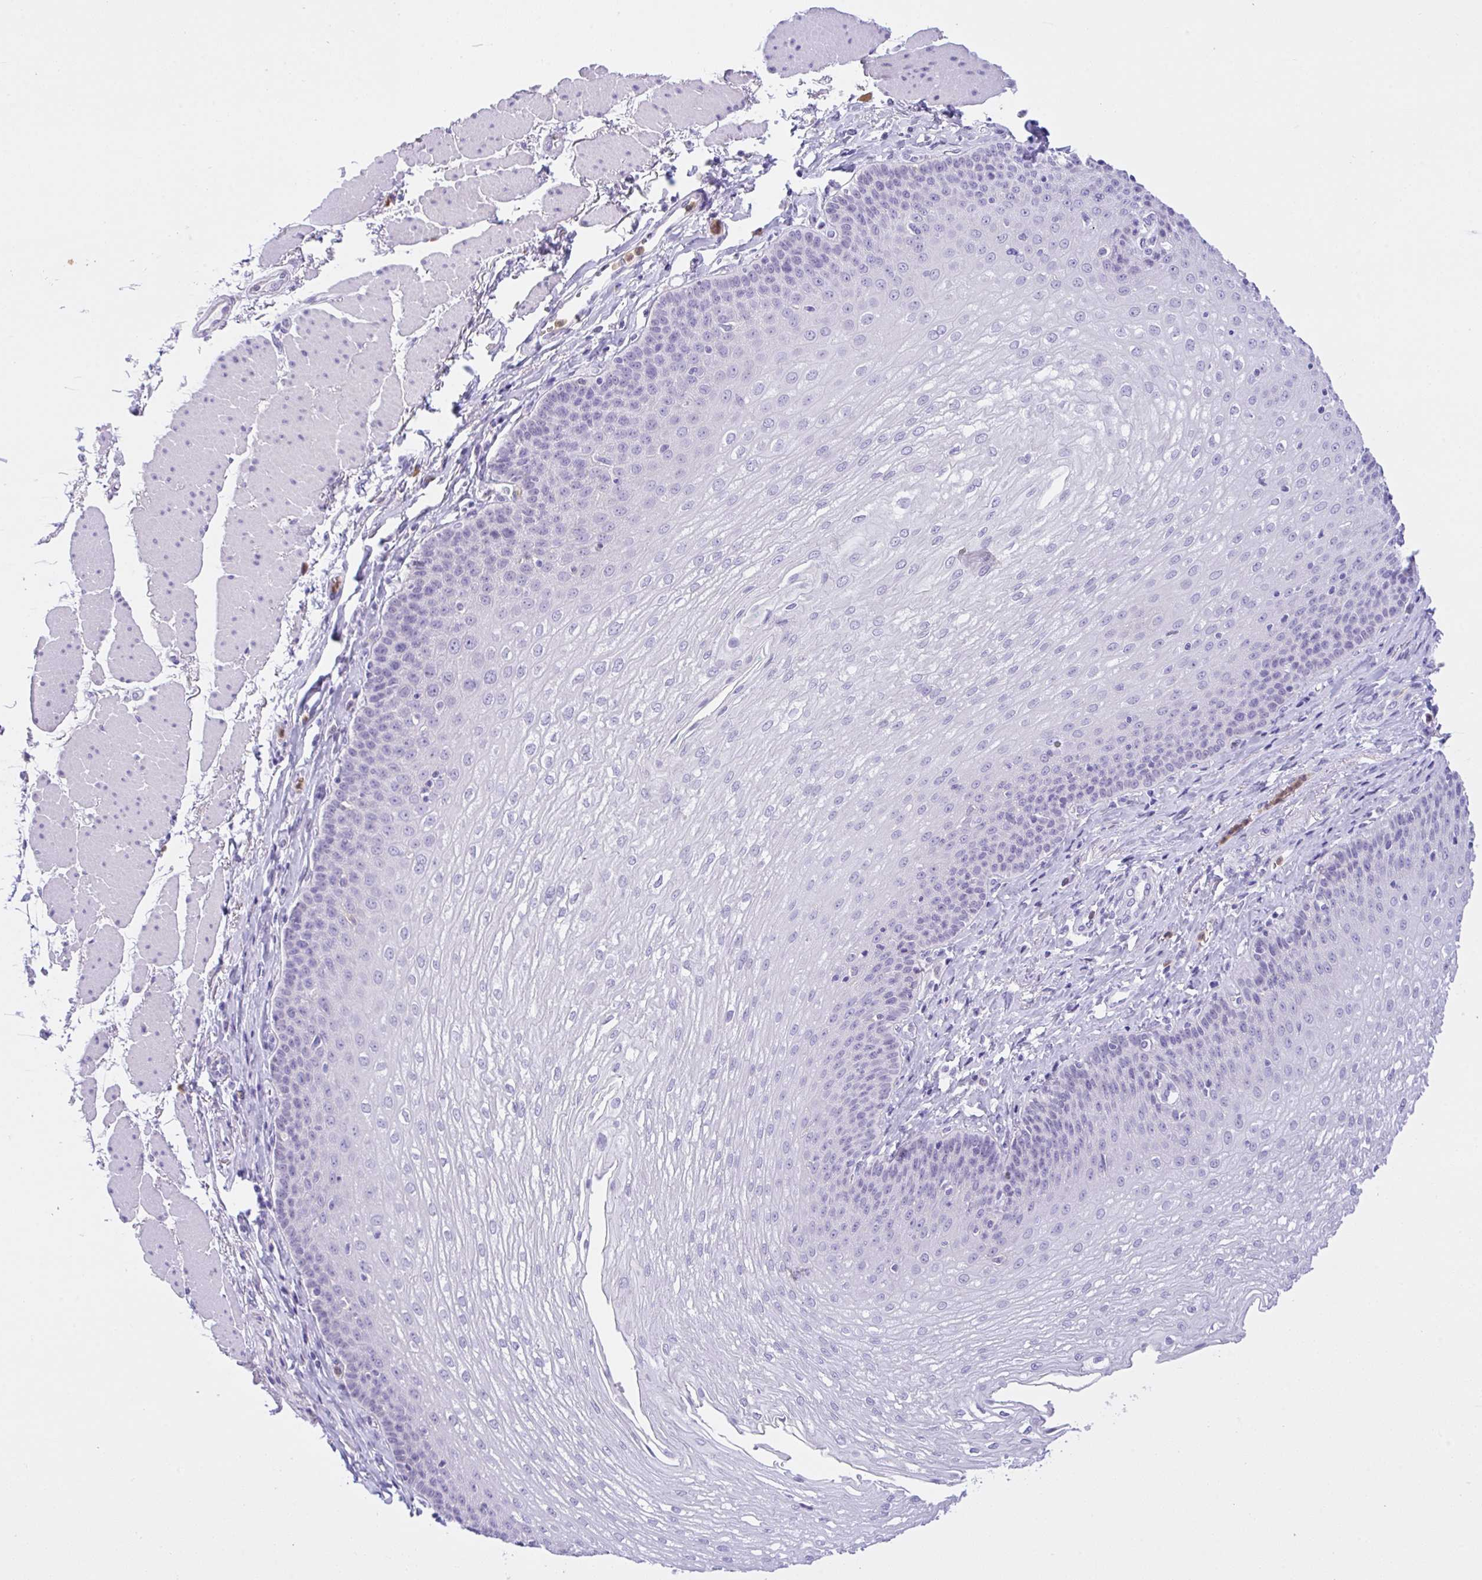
{"staining": {"intensity": "negative", "quantity": "none", "location": "none"}, "tissue": "esophagus", "cell_type": "Squamous epithelial cells", "image_type": "normal", "snomed": [{"axis": "morphology", "description": "Normal tissue, NOS"}, {"axis": "topography", "description": "Esophagus"}], "caption": "The photomicrograph shows no staining of squamous epithelial cells in unremarkable esophagus.", "gene": "NCF1", "patient": {"sex": "female", "age": 81}}